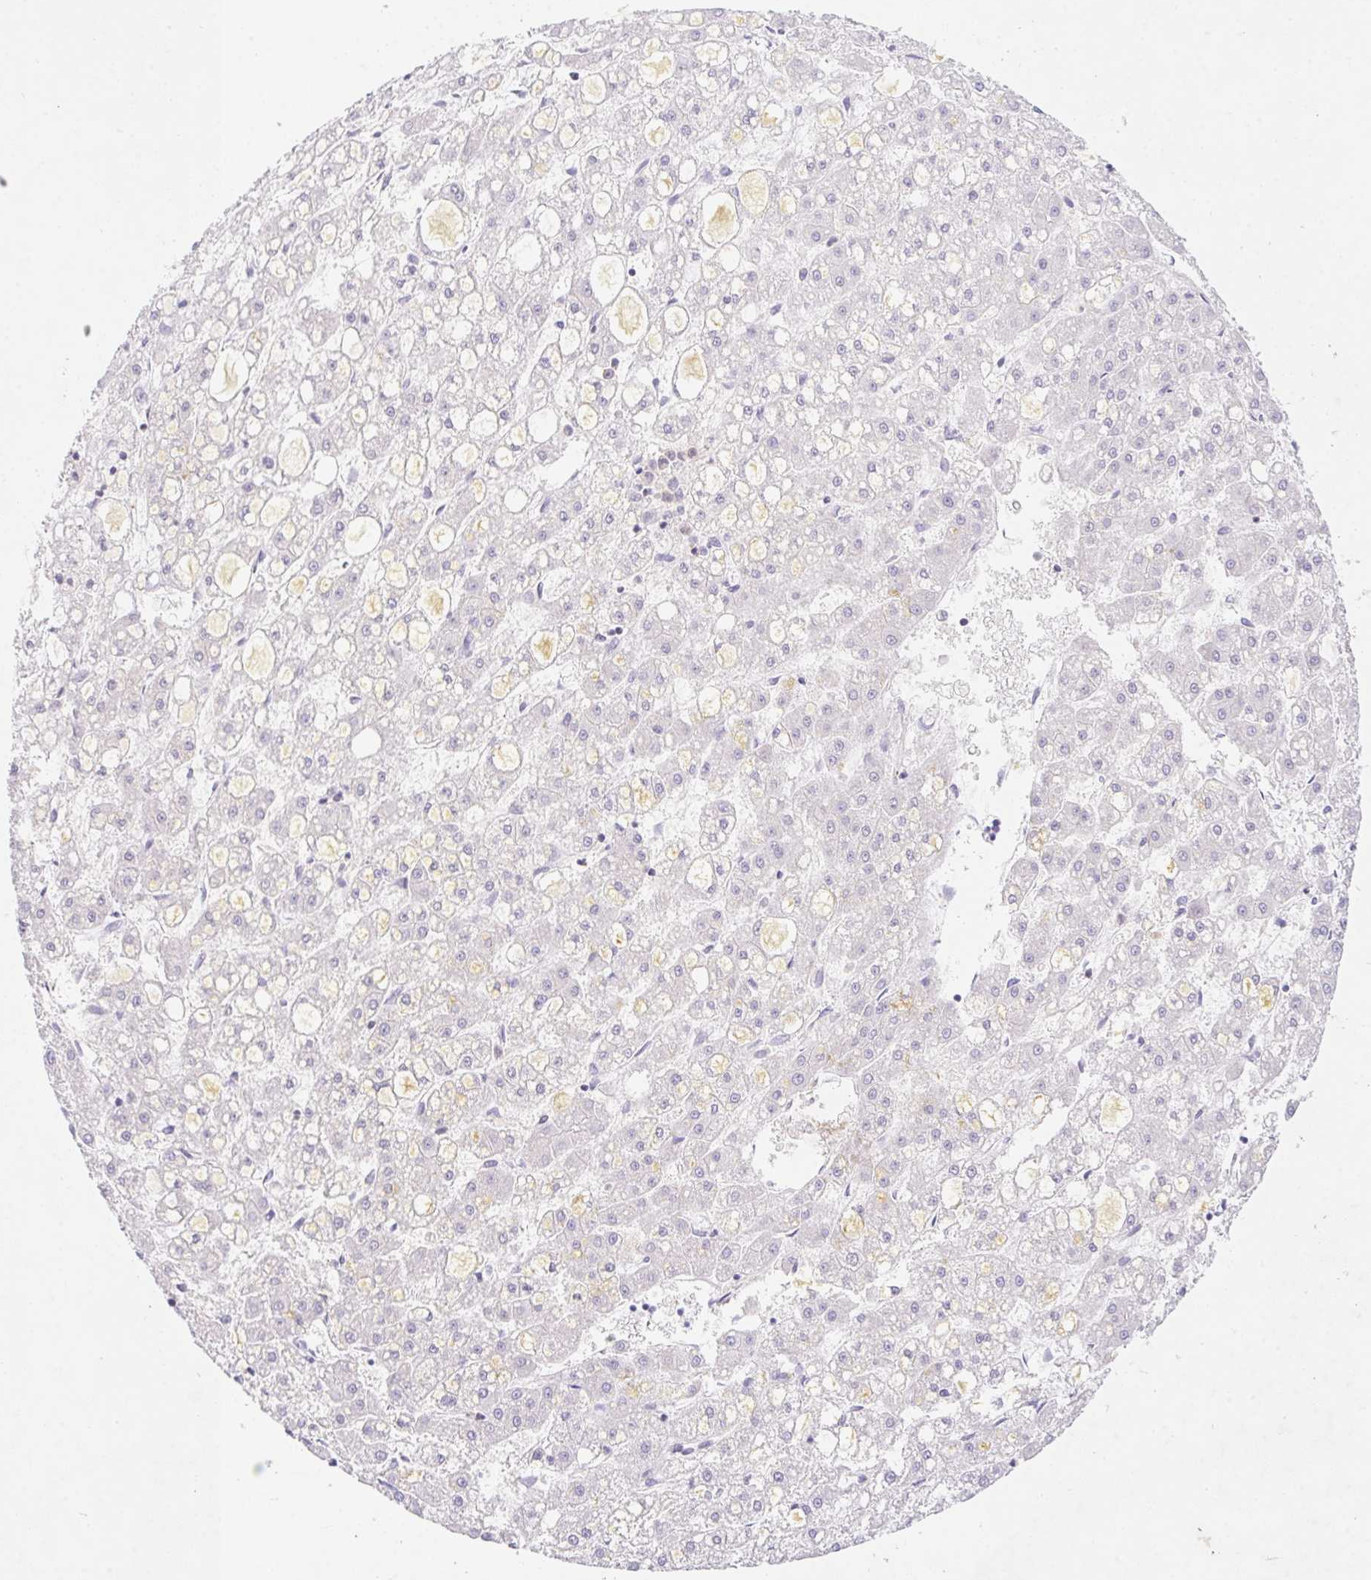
{"staining": {"intensity": "negative", "quantity": "none", "location": "none"}, "tissue": "liver cancer", "cell_type": "Tumor cells", "image_type": "cancer", "snomed": [{"axis": "morphology", "description": "Carcinoma, Hepatocellular, NOS"}, {"axis": "topography", "description": "Liver"}], "caption": "IHC of human hepatocellular carcinoma (liver) demonstrates no expression in tumor cells.", "gene": "APBB1IP", "patient": {"sex": "male", "age": 67}}